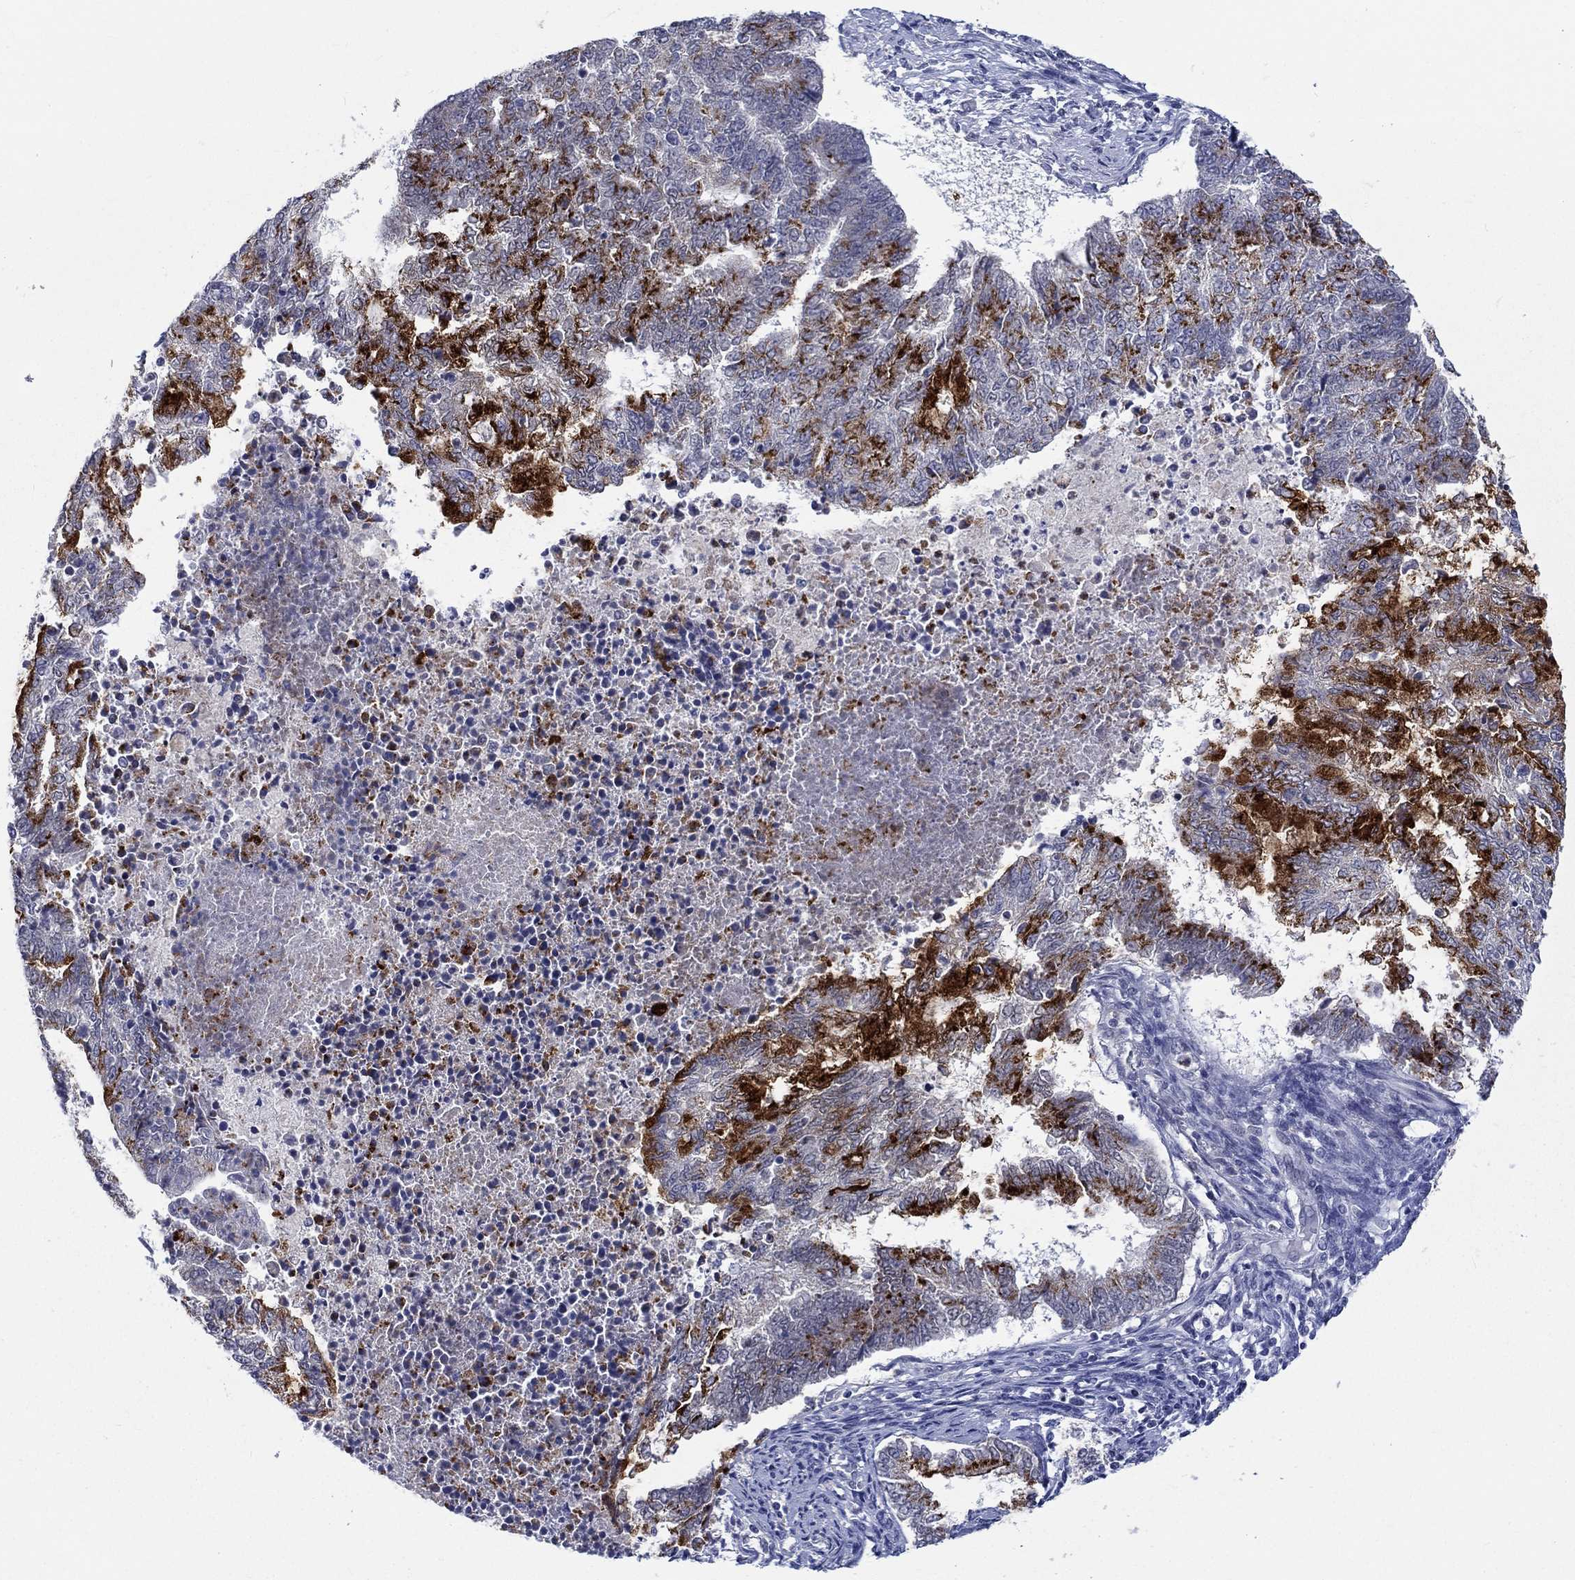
{"staining": {"intensity": "strong", "quantity": ">75%", "location": "cytoplasmic/membranous"}, "tissue": "endometrial cancer", "cell_type": "Tumor cells", "image_type": "cancer", "snomed": [{"axis": "morphology", "description": "Adenocarcinoma, NOS"}, {"axis": "topography", "description": "Endometrium"}], "caption": "The histopathology image shows a brown stain indicating the presence of a protein in the cytoplasmic/membranous of tumor cells in endometrial cancer (adenocarcinoma).", "gene": "ST6GALNAC1", "patient": {"sex": "female", "age": 65}}